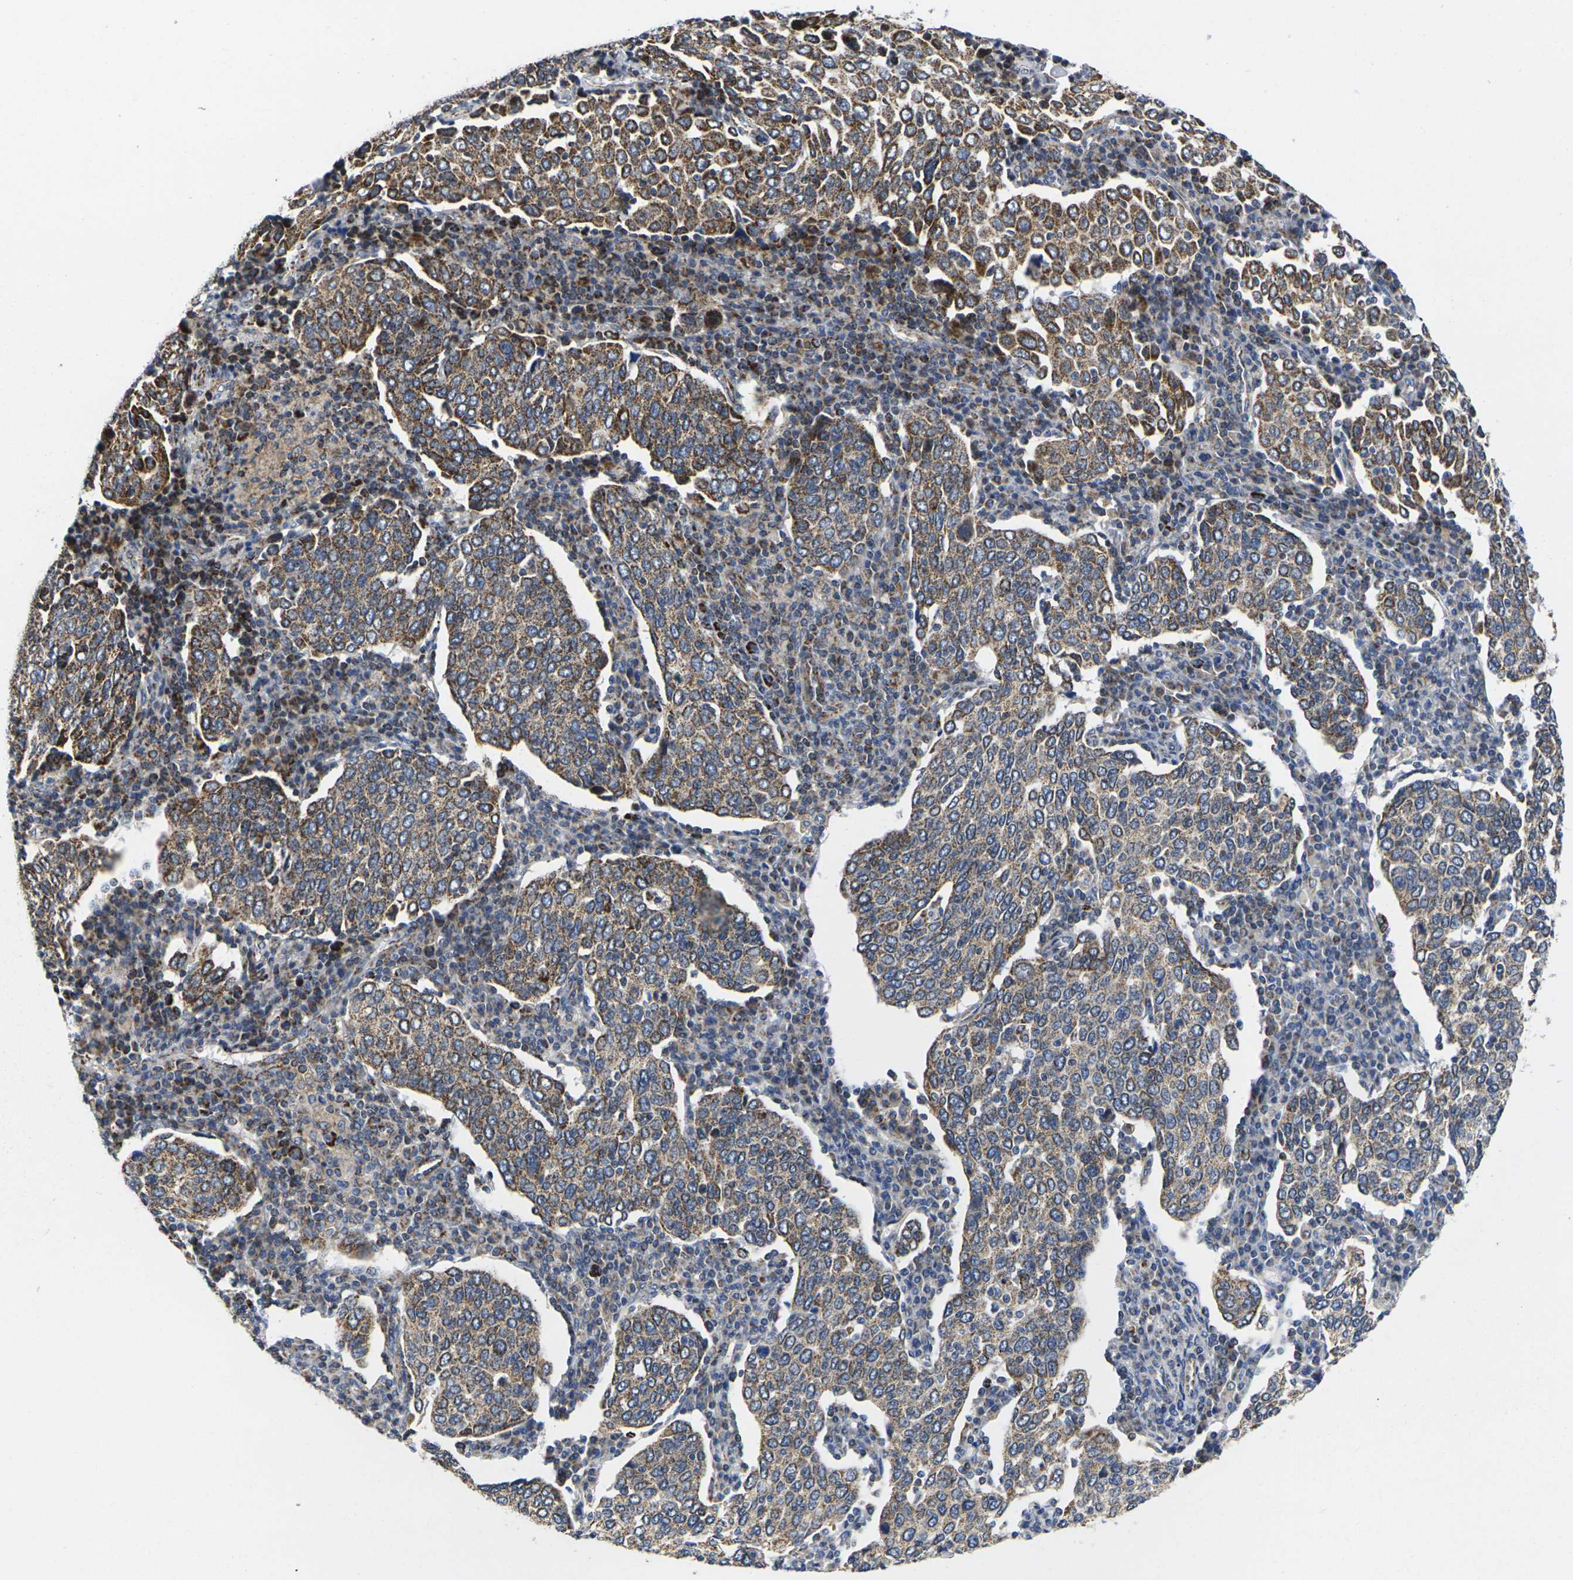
{"staining": {"intensity": "moderate", "quantity": "25%-75%", "location": "cytoplasmic/membranous"}, "tissue": "cervical cancer", "cell_type": "Tumor cells", "image_type": "cancer", "snomed": [{"axis": "morphology", "description": "Squamous cell carcinoma, NOS"}, {"axis": "topography", "description": "Cervix"}], "caption": "Cervical cancer (squamous cell carcinoma) was stained to show a protein in brown. There is medium levels of moderate cytoplasmic/membranous expression in about 25%-75% of tumor cells.", "gene": "P2RY11", "patient": {"sex": "female", "age": 40}}